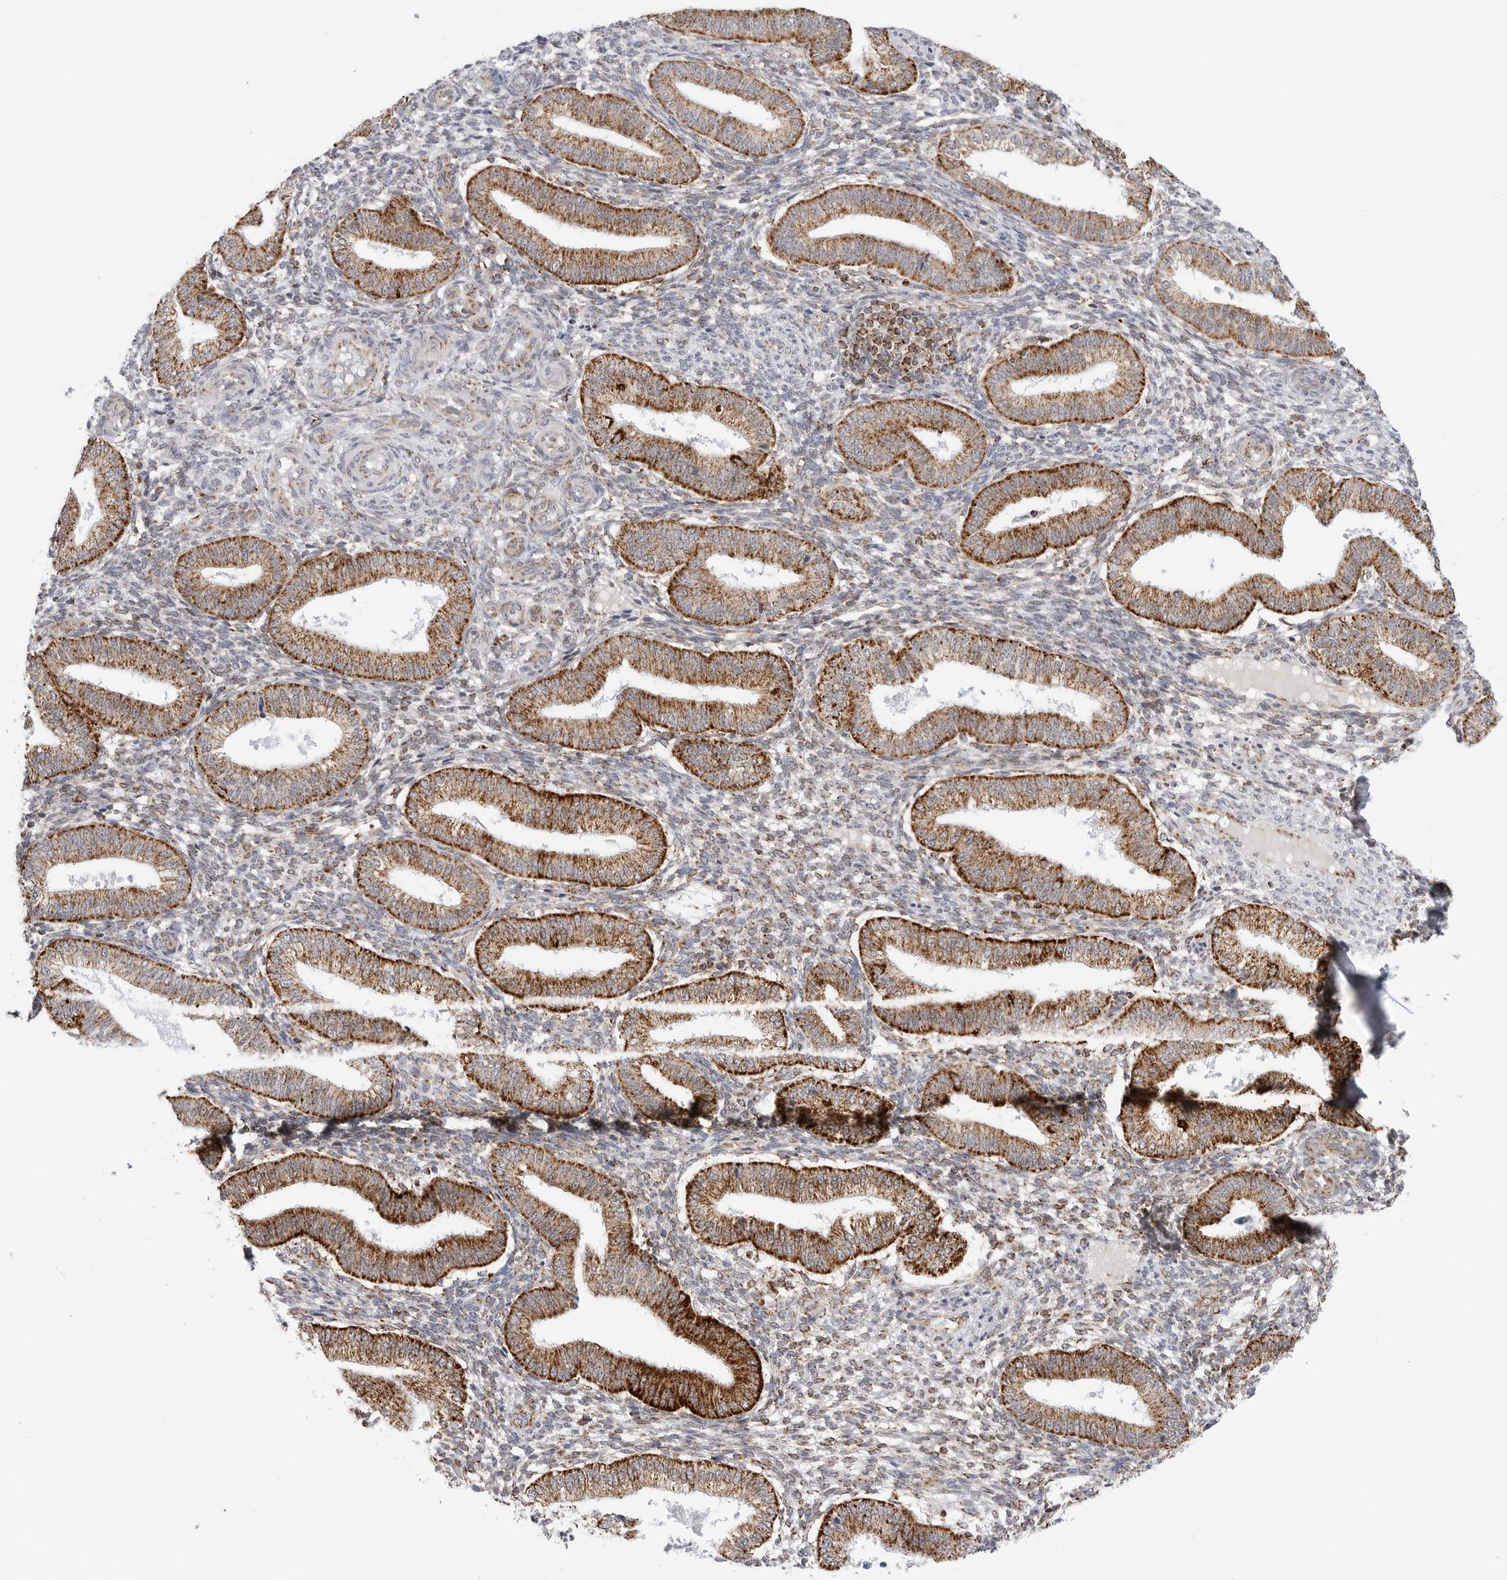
{"staining": {"intensity": "weak", "quantity": "<25%", "location": "cytoplasmic/membranous"}, "tissue": "endometrium", "cell_type": "Cells in endometrial stroma", "image_type": "normal", "snomed": [{"axis": "morphology", "description": "Normal tissue, NOS"}, {"axis": "topography", "description": "Endometrium"}], "caption": "DAB (3,3'-diaminobenzidine) immunohistochemical staining of unremarkable human endometrium exhibits no significant expression in cells in endometrial stroma.", "gene": "ATP5IF1", "patient": {"sex": "female", "age": 39}}